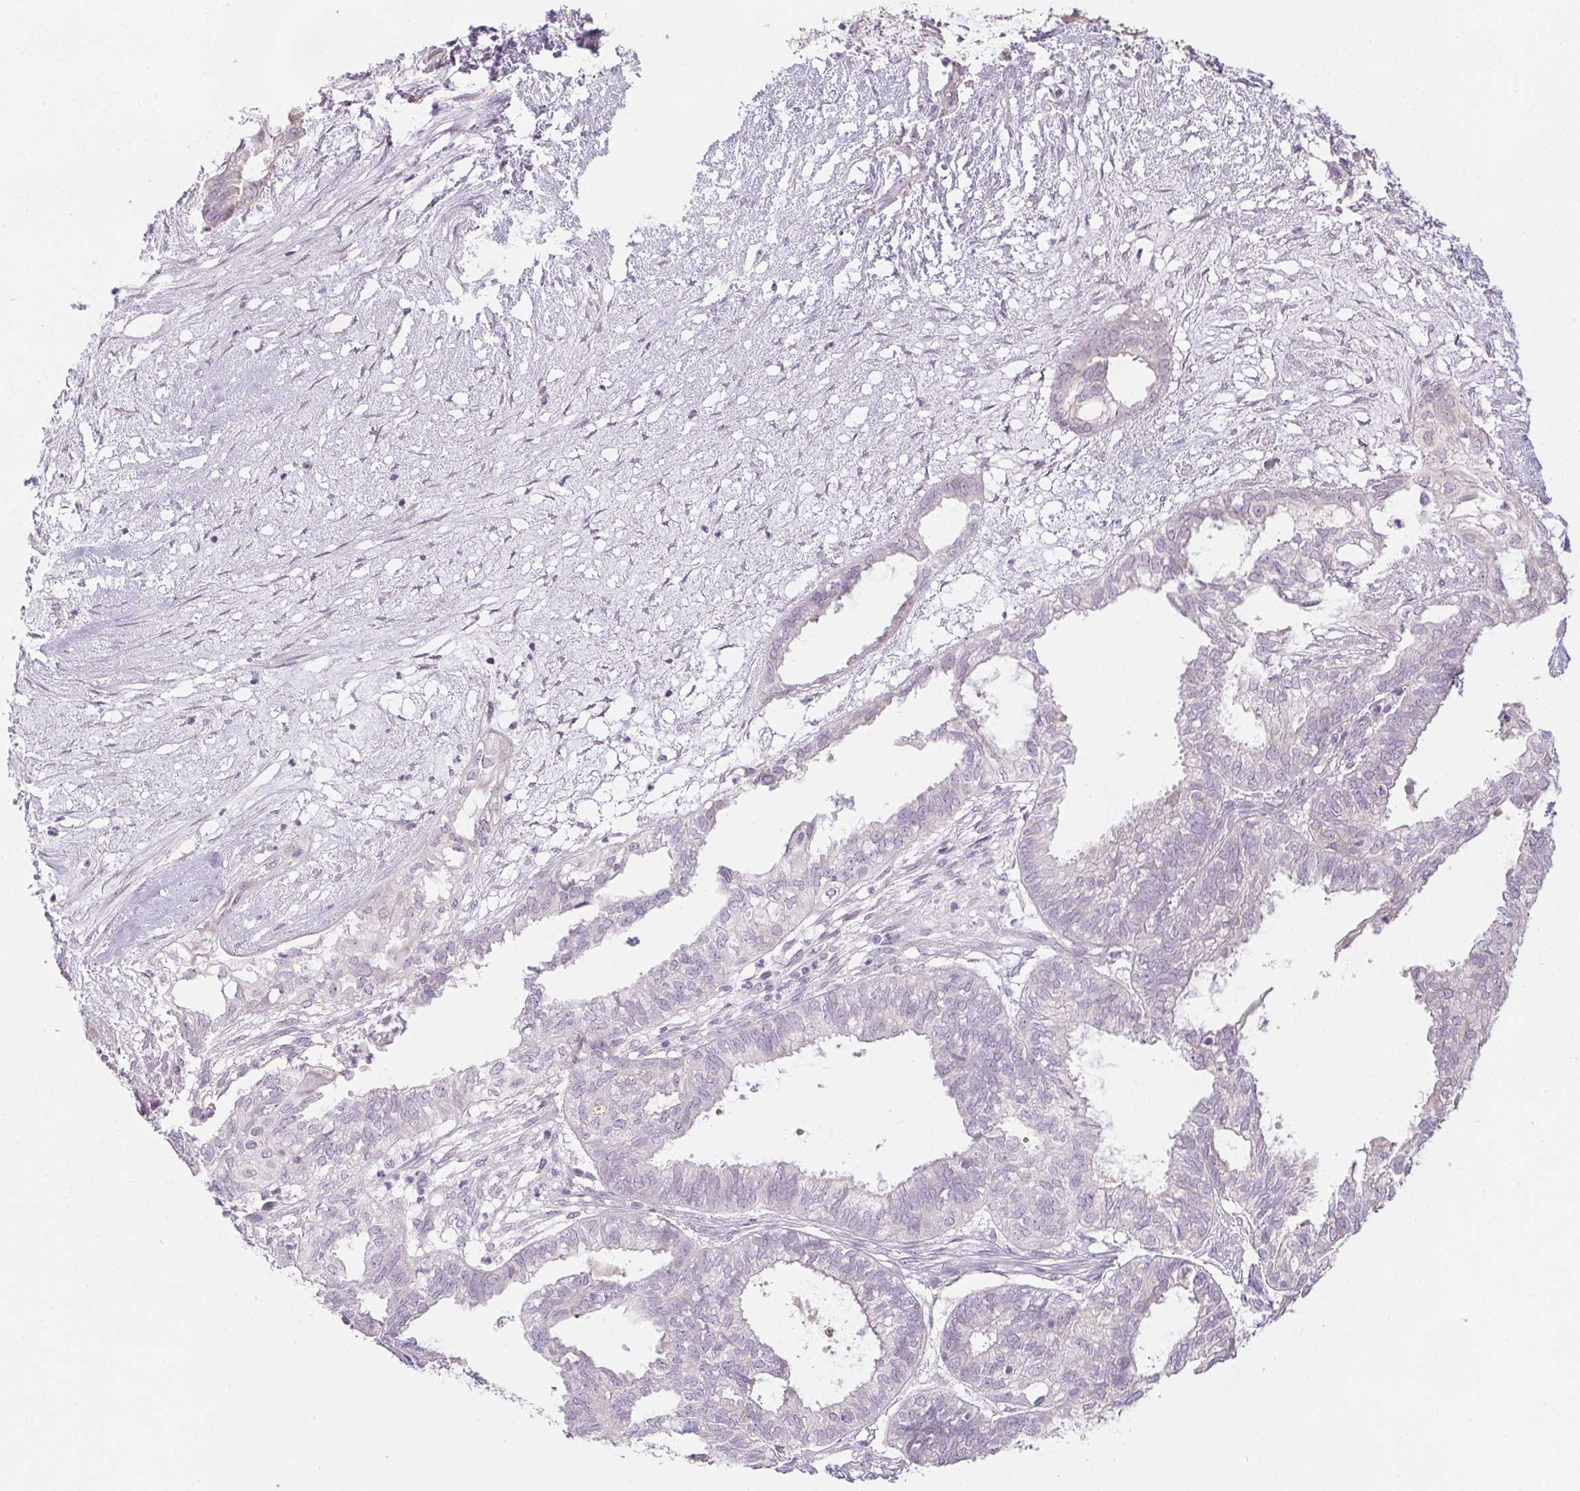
{"staining": {"intensity": "negative", "quantity": "none", "location": "none"}, "tissue": "ovarian cancer", "cell_type": "Tumor cells", "image_type": "cancer", "snomed": [{"axis": "morphology", "description": "Carcinoma, endometroid"}, {"axis": "topography", "description": "Ovary"}], "caption": "Immunohistochemical staining of human ovarian cancer displays no significant positivity in tumor cells.", "gene": "CTCFL", "patient": {"sex": "female", "age": 64}}